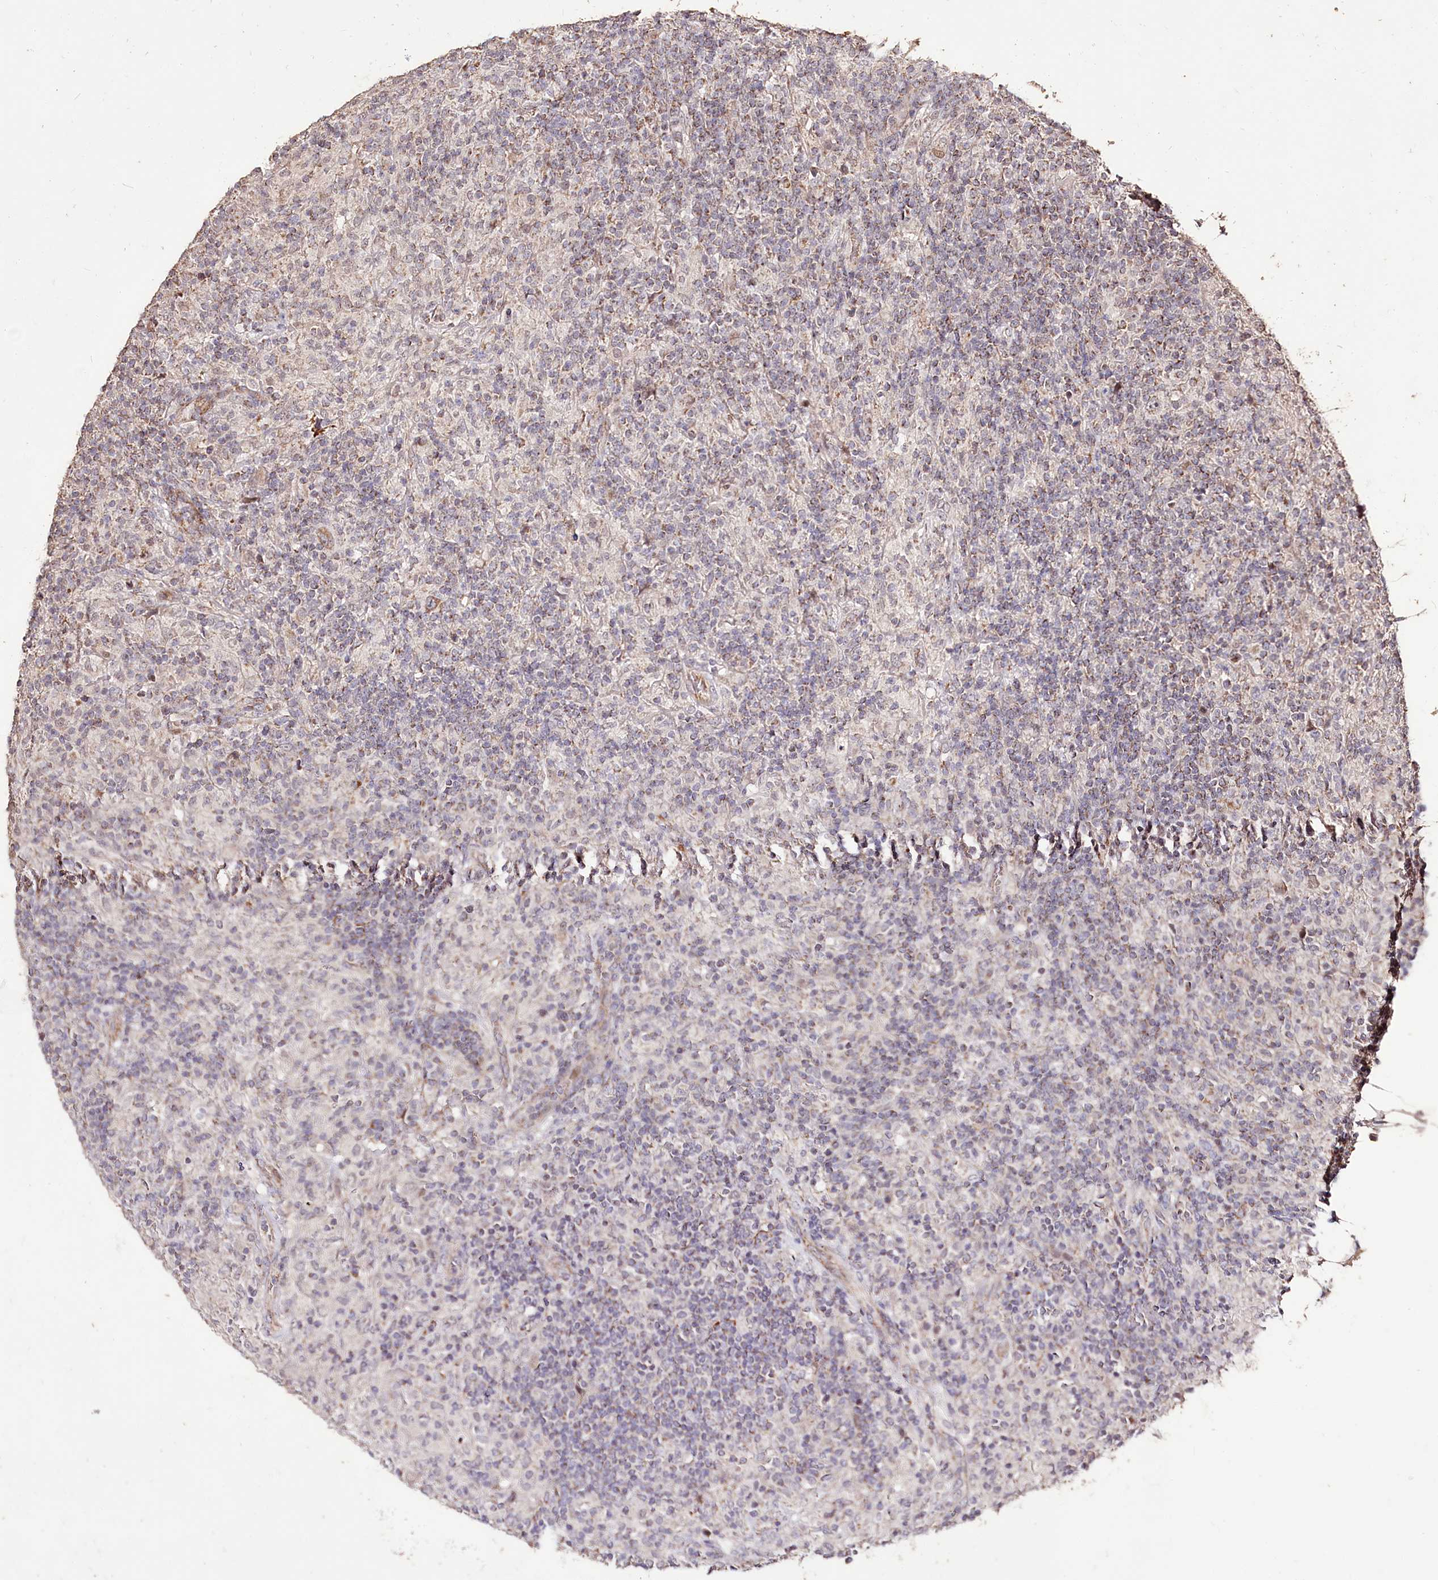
{"staining": {"intensity": "moderate", "quantity": "25%-75%", "location": "cytoplasmic/membranous"}, "tissue": "lymphoma", "cell_type": "Tumor cells", "image_type": "cancer", "snomed": [{"axis": "morphology", "description": "Hodgkin's disease, NOS"}, {"axis": "topography", "description": "Lymph node"}], "caption": "This is a histology image of immunohistochemistry (IHC) staining of Hodgkin's disease, which shows moderate staining in the cytoplasmic/membranous of tumor cells.", "gene": "CARD19", "patient": {"sex": "male", "age": 70}}